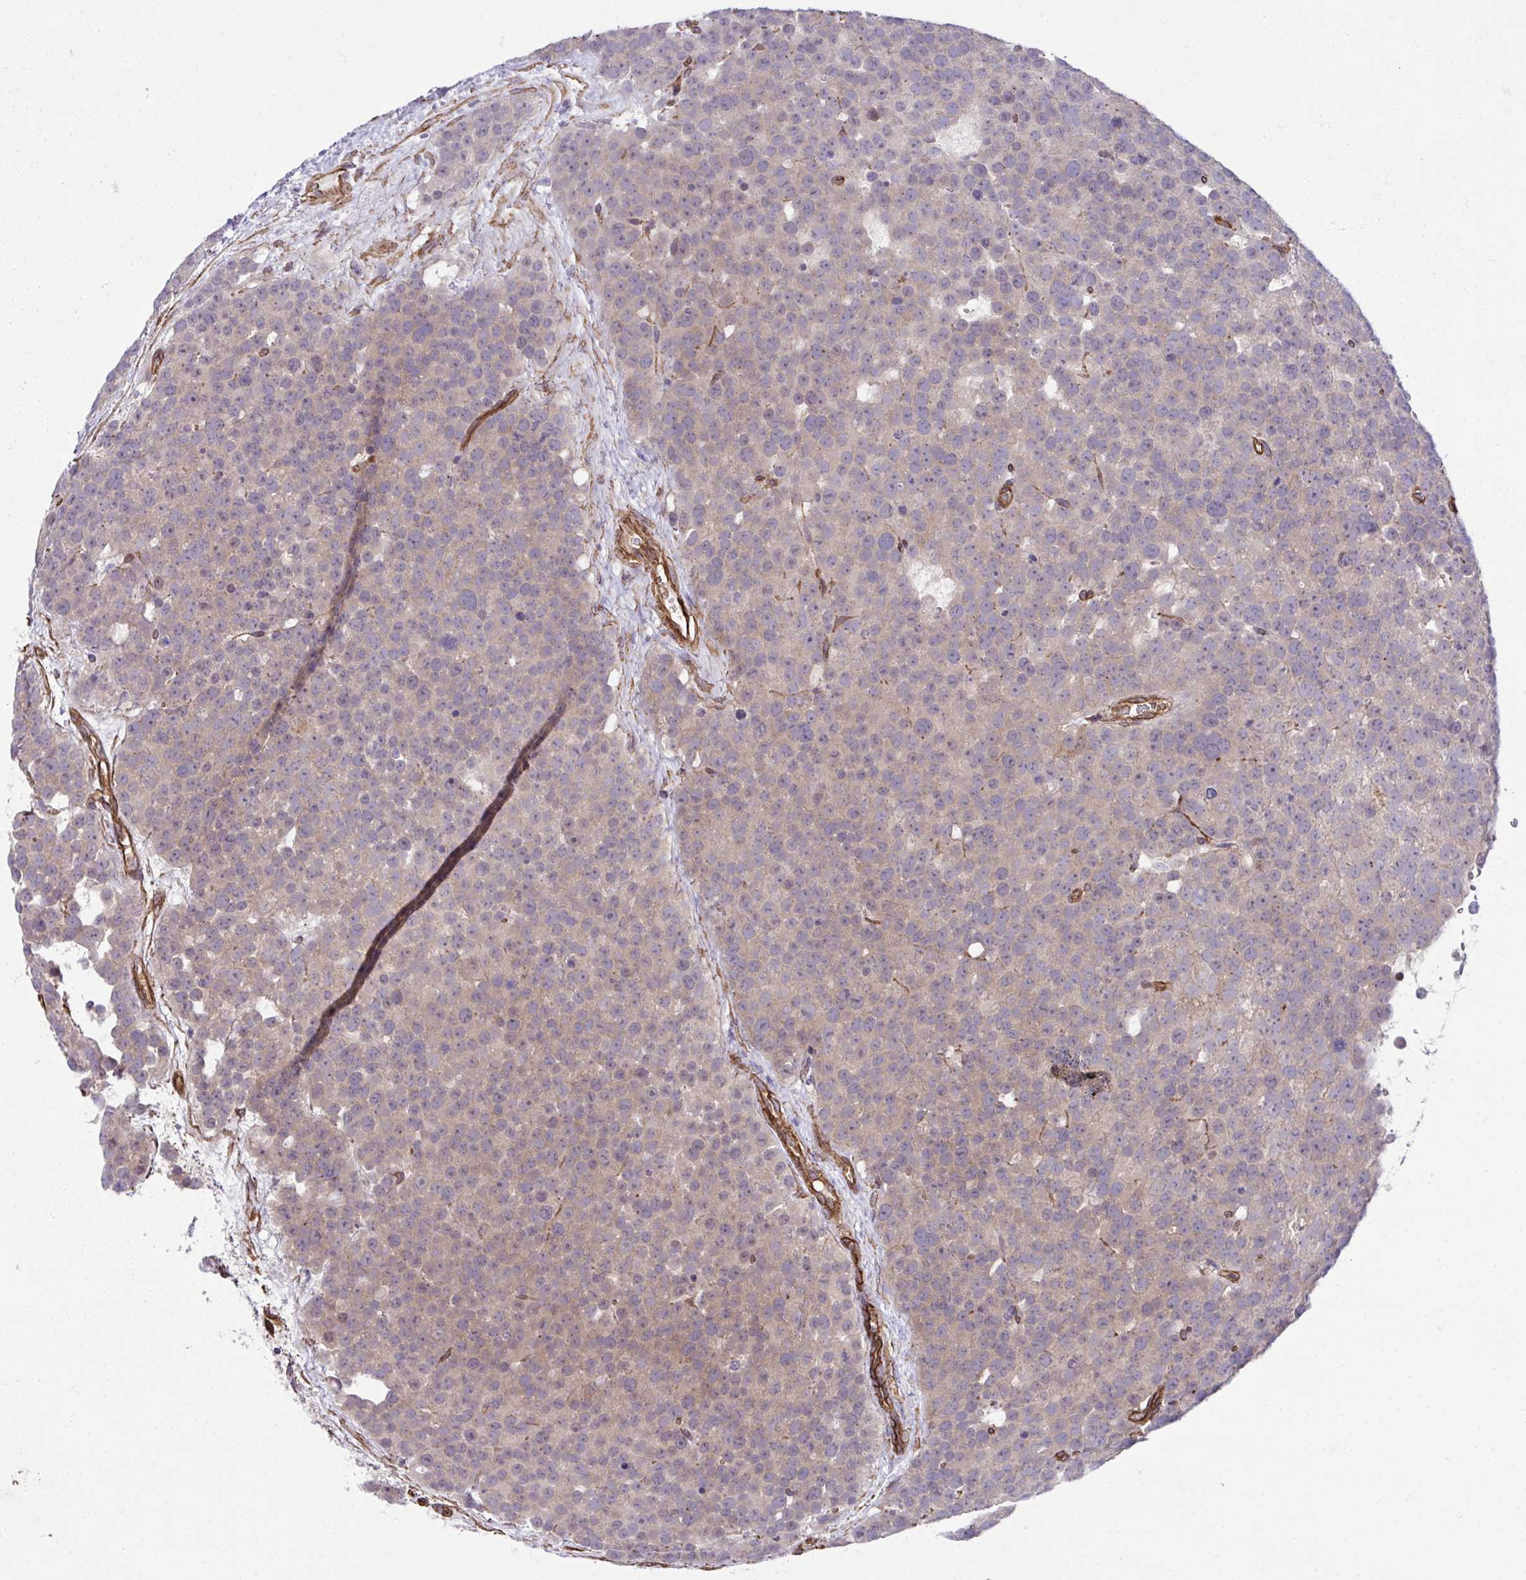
{"staining": {"intensity": "weak", "quantity": "25%-75%", "location": "cytoplasmic/membranous"}, "tissue": "testis cancer", "cell_type": "Tumor cells", "image_type": "cancer", "snomed": [{"axis": "morphology", "description": "Seminoma, NOS"}, {"axis": "topography", "description": "Testis"}], "caption": "Immunohistochemical staining of testis cancer (seminoma) exhibits weak cytoplasmic/membranous protein expression in approximately 25%-75% of tumor cells.", "gene": "TRIM52", "patient": {"sex": "male", "age": 71}}